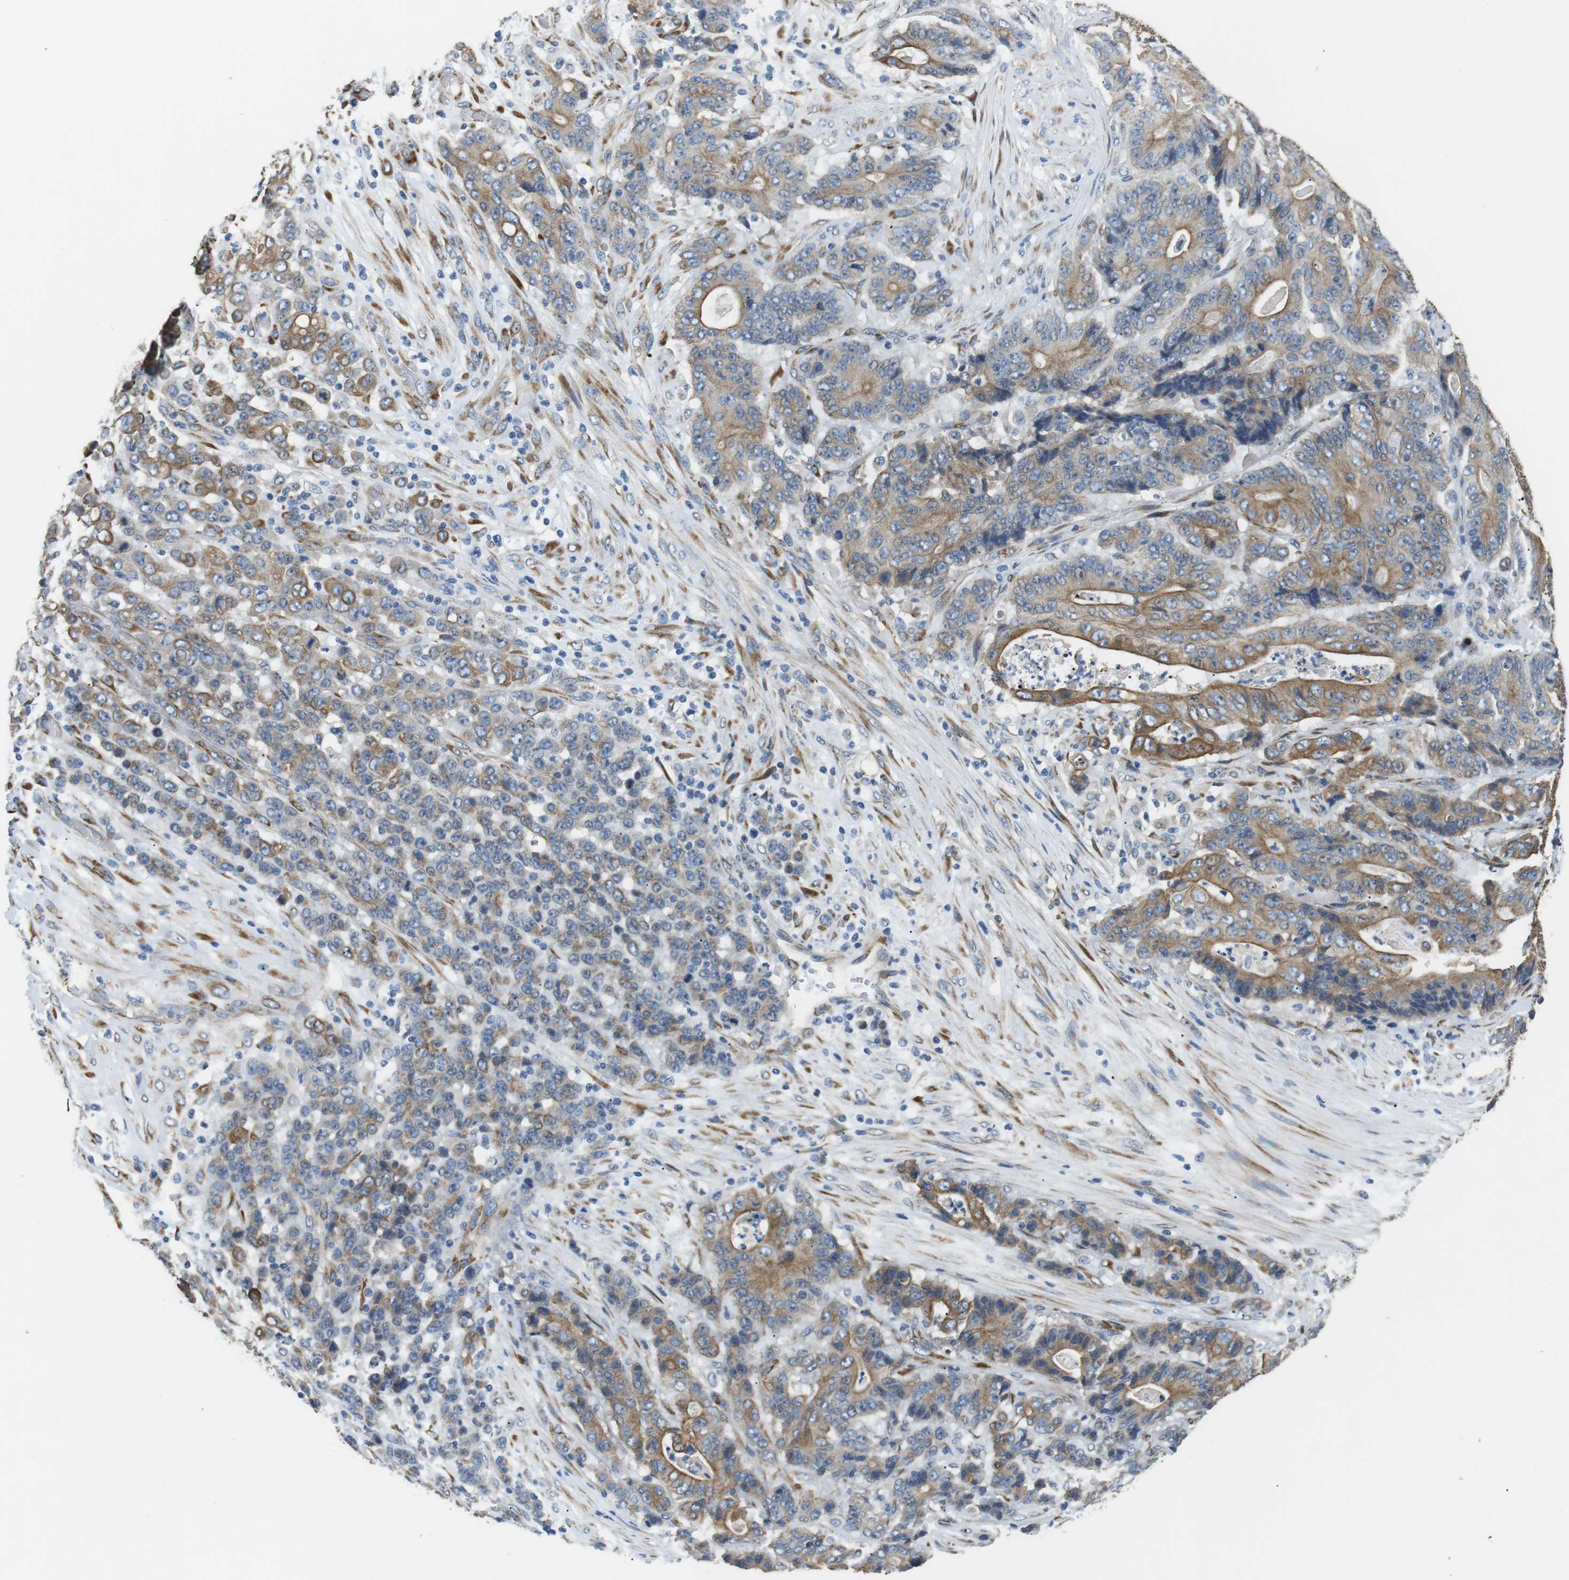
{"staining": {"intensity": "moderate", "quantity": ">75%", "location": "cytoplasmic/membranous"}, "tissue": "stomach cancer", "cell_type": "Tumor cells", "image_type": "cancer", "snomed": [{"axis": "morphology", "description": "Adenocarcinoma, NOS"}, {"axis": "topography", "description": "Stomach"}], "caption": "Protein staining of adenocarcinoma (stomach) tissue displays moderate cytoplasmic/membranous positivity in about >75% of tumor cells.", "gene": "UNC5CL", "patient": {"sex": "female", "age": 73}}